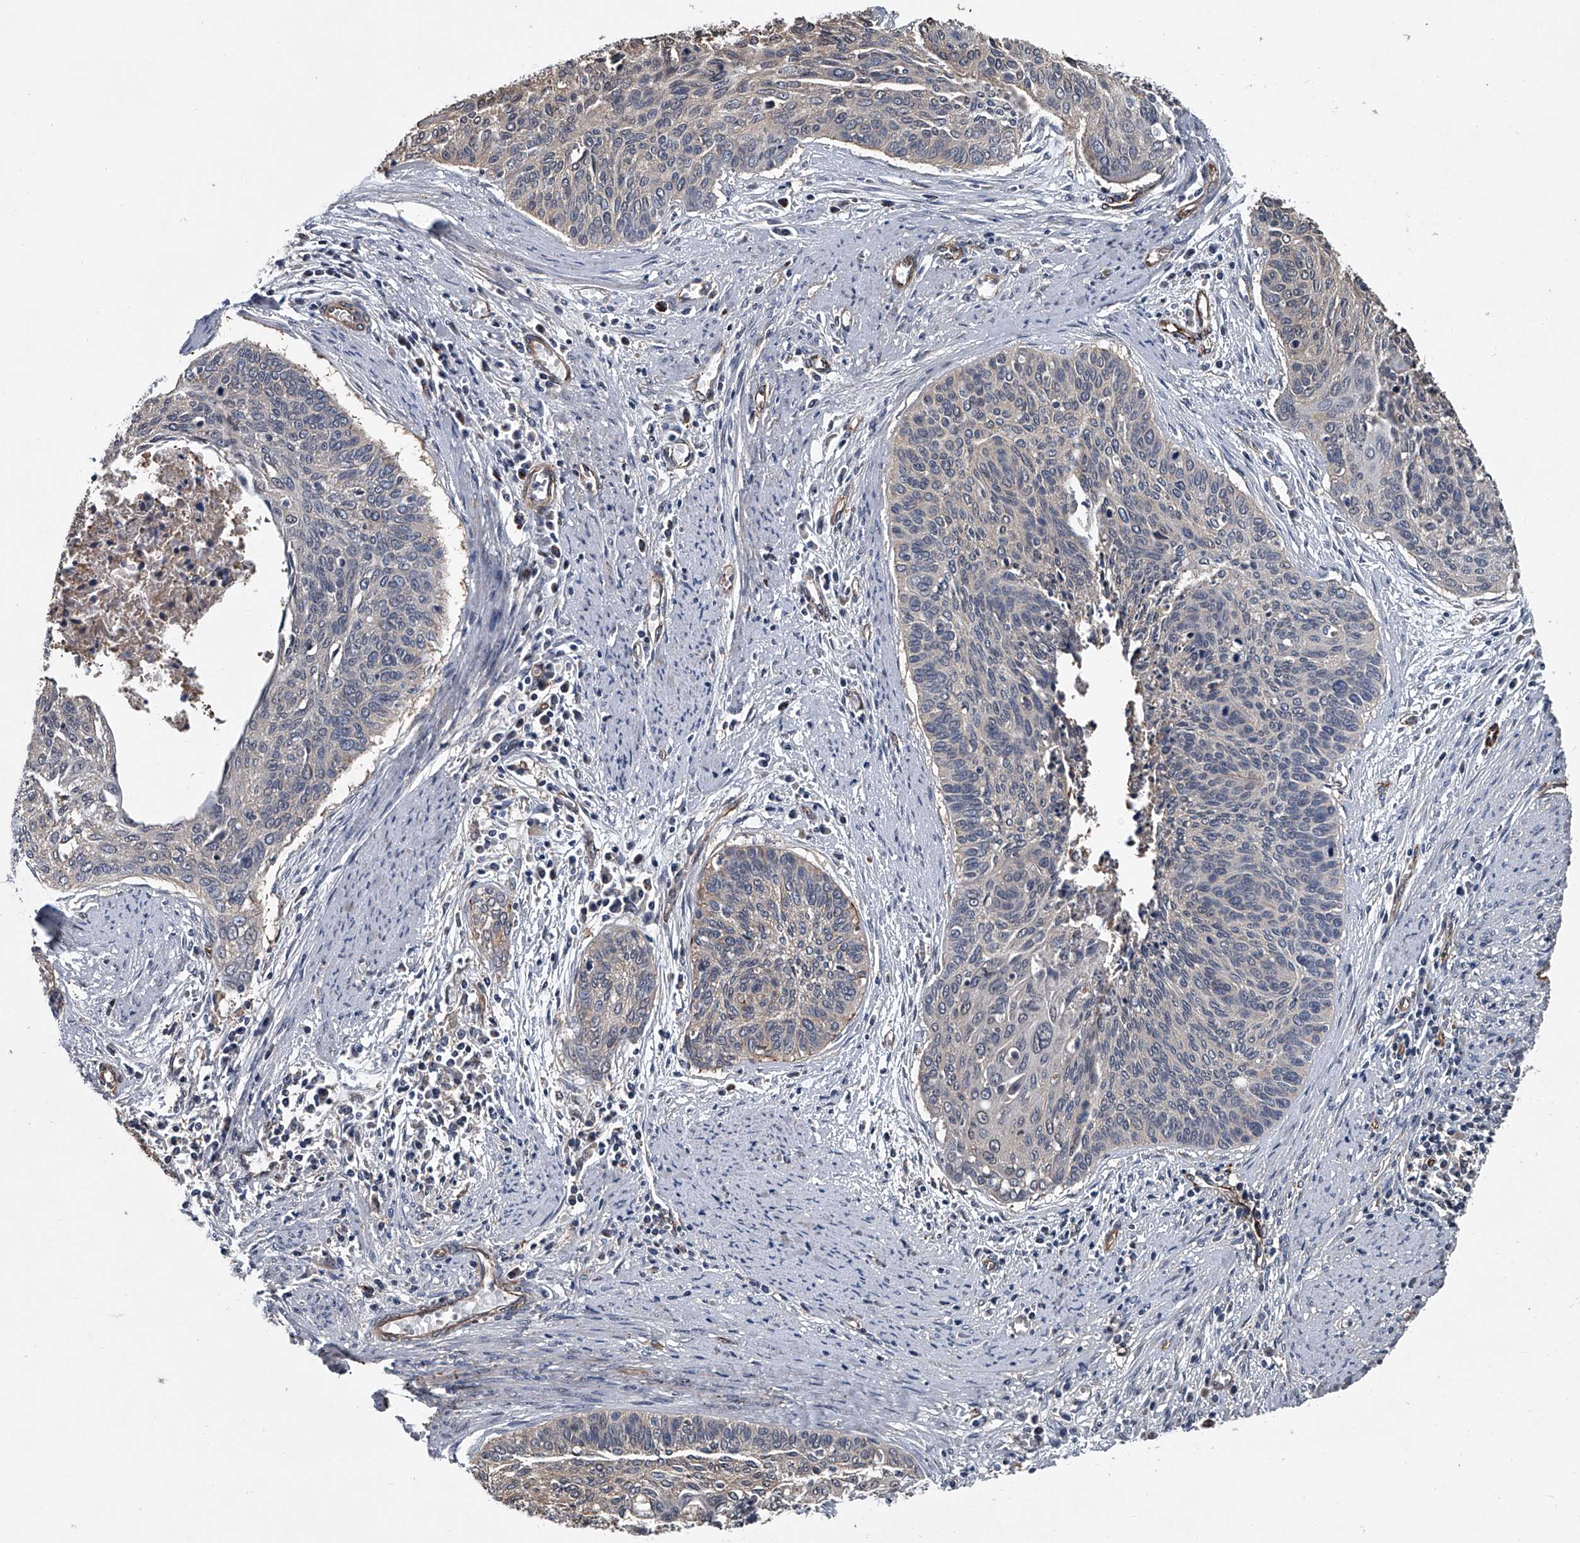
{"staining": {"intensity": "negative", "quantity": "none", "location": "none"}, "tissue": "cervical cancer", "cell_type": "Tumor cells", "image_type": "cancer", "snomed": [{"axis": "morphology", "description": "Squamous cell carcinoma, NOS"}, {"axis": "topography", "description": "Cervix"}], "caption": "IHC histopathology image of neoplastic tissue: human cervical squamous cell carcinoma stained with DAB reveals no significant protein positivity in tumor cells.", "gene": "LDLRAD2", "patient": {"sex": "female", "age": 55}}